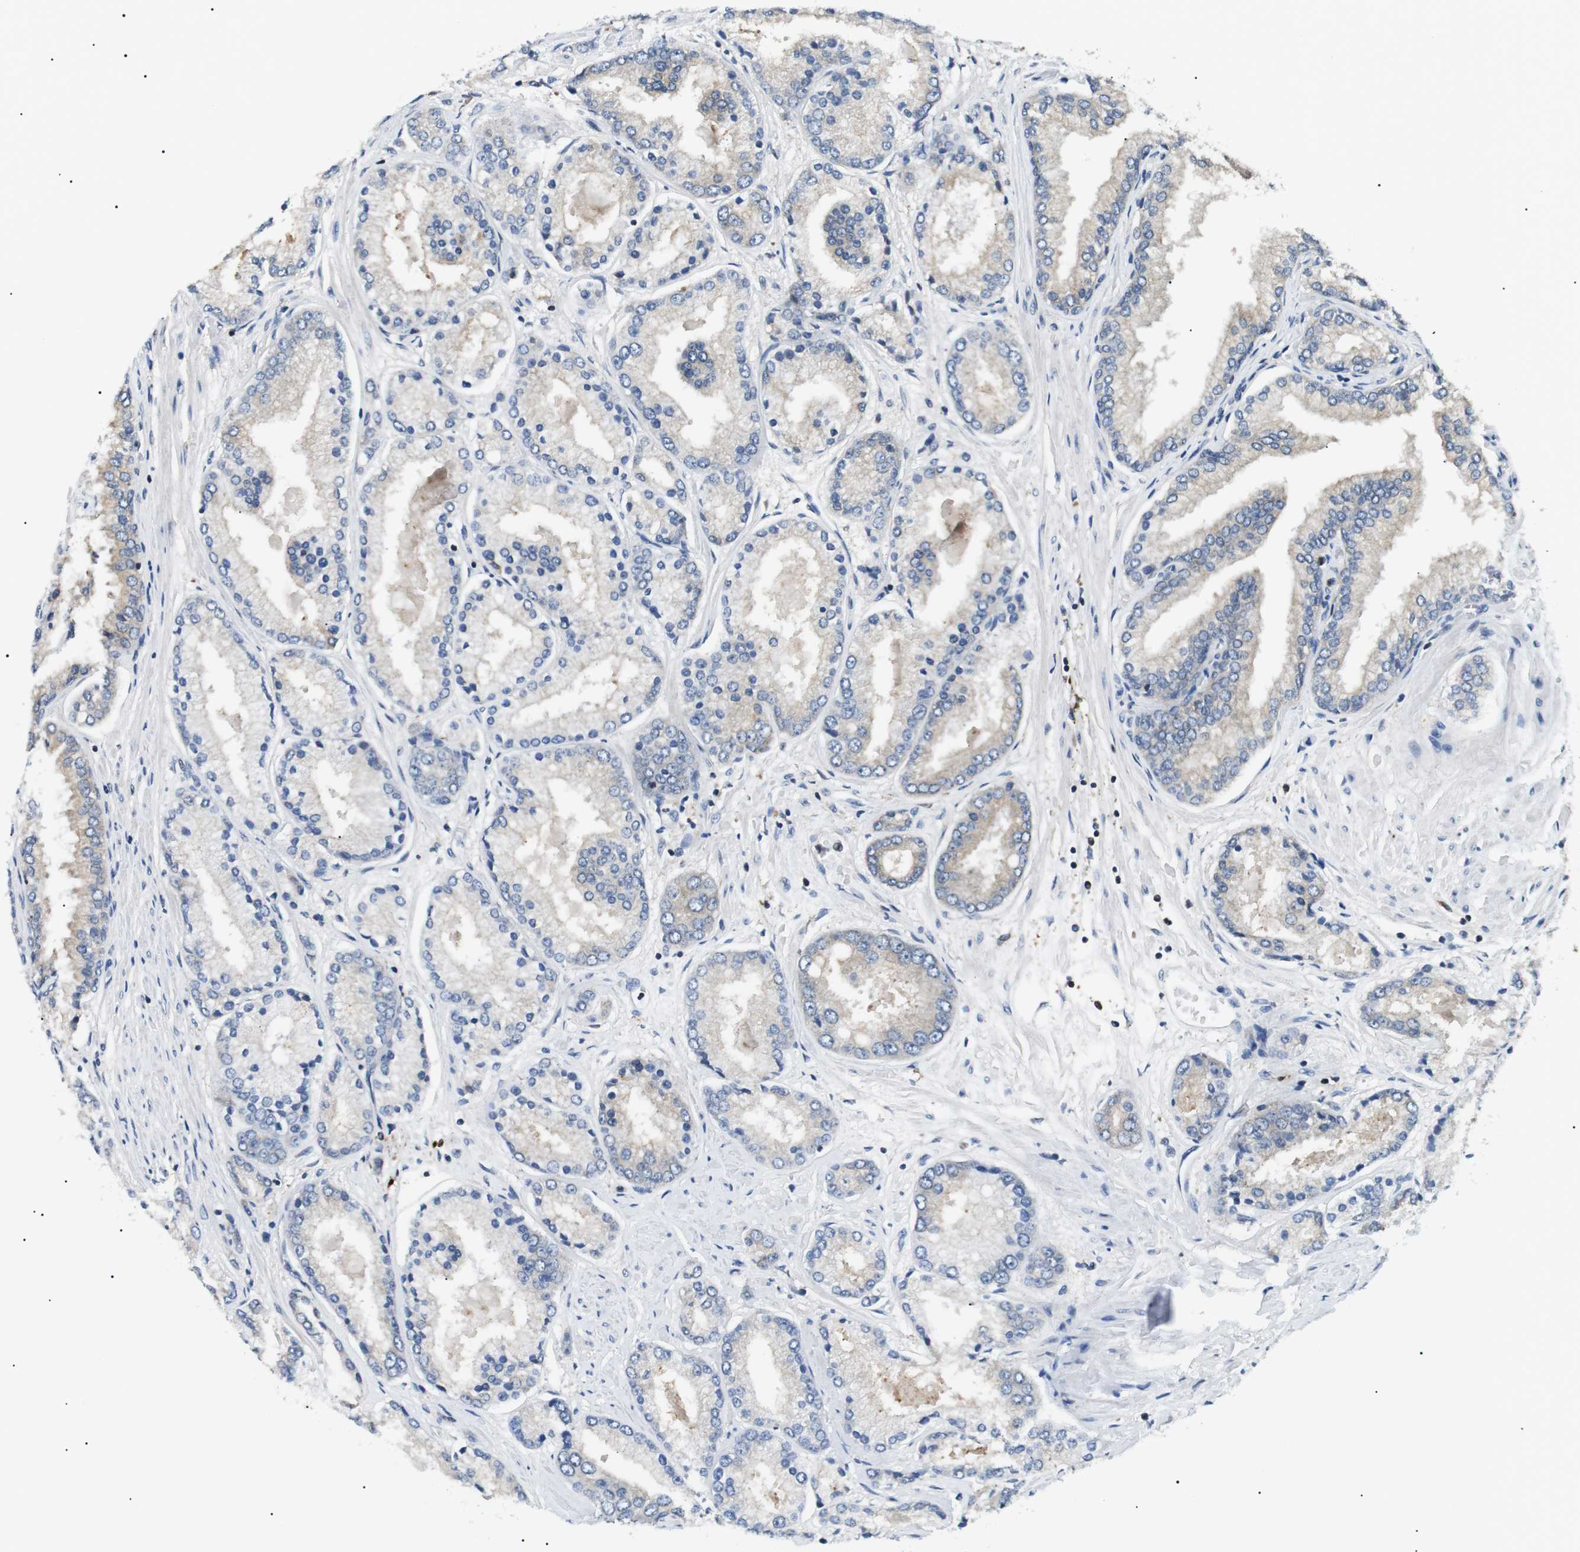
{"staining": {"intensity": "moderate", "quantity": "<25%", "location": "cytoplasmic/membranous"}, "tissue": "prostate cancer", "cell_type": "Tumor cells", "image_type": "cancer", "snomed": [{"axis": "morphology", "description": "Adenocarcinoma, High grade"}, {"axis": "topography", "description": "Prostate"}], "caption": "Brown immunohistochemical staining in prostate cancer (adenocarcinoma (high-grade)) exhibits moderate cytoplasmic/membranous expression in approximately <25% of tumor cells.", "gene": "RAB9A", "patient": {"sex": "male", "age": 59}}